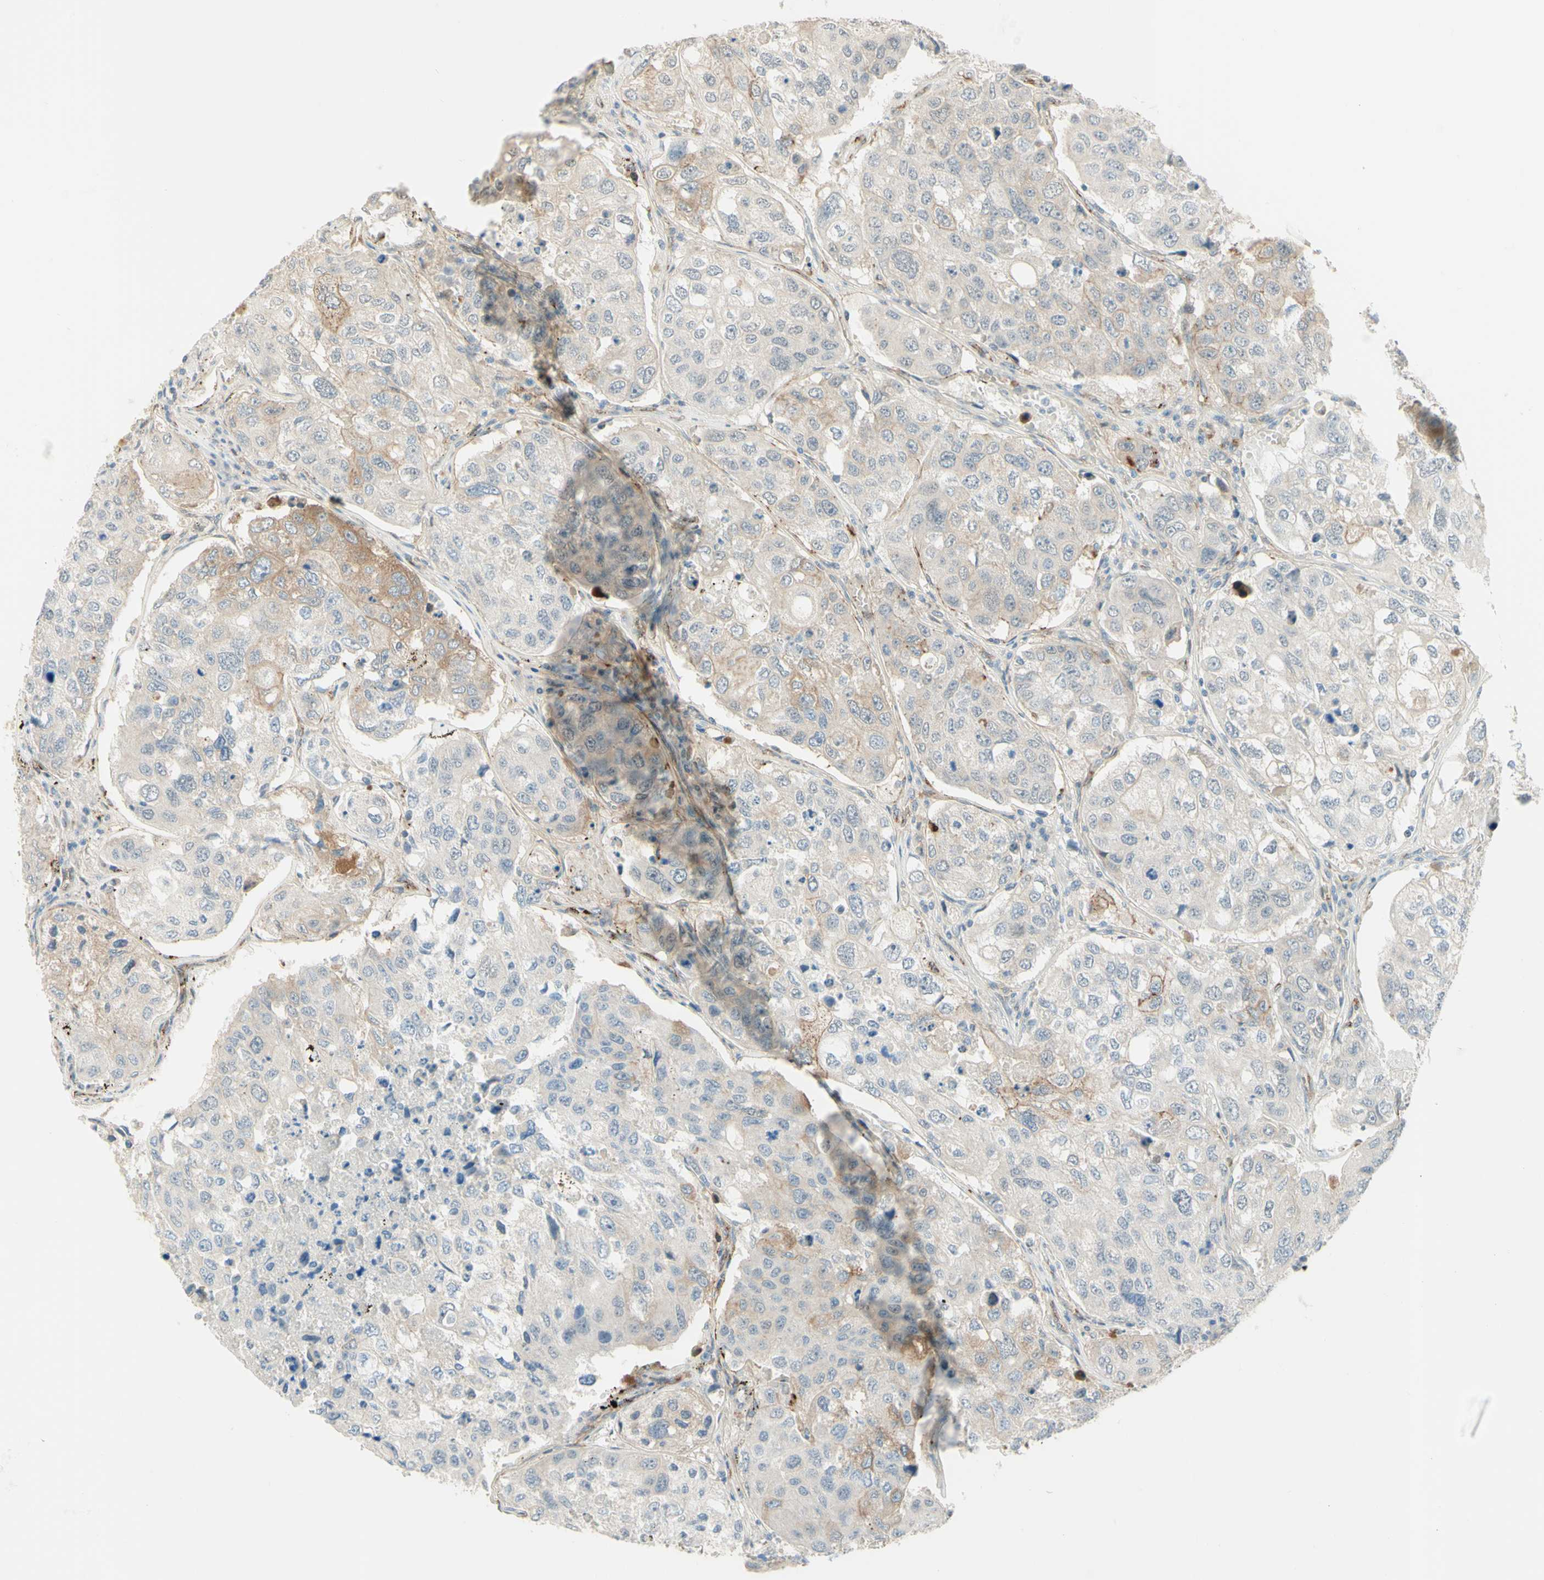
{"staining": {"intensity": "weak", "quantity": "<25%", "location": "cytoplasmic/membranous"}, "tissue": "urothelial cancer", "cell_type": "Tumor cells", "image_type": "cancer", "snomed": [{"axis": "morphology", "description": "Urothelial carcinoma, High grade"}, {"axis": "topography", "description": "Lymph node"}, {"axis": "topography", "description": "Urinary bladder"}], "caption": "This micrograph is of urothelial carcinoma (high-grade) stained with immunohistochemistry (IHC) to label a protein in brown with the nuclei are counter-stained blue. There is no positivity in tumor cells.", "gene": "ANGPT2", "patient": {"sex": "male", "age": 51}}